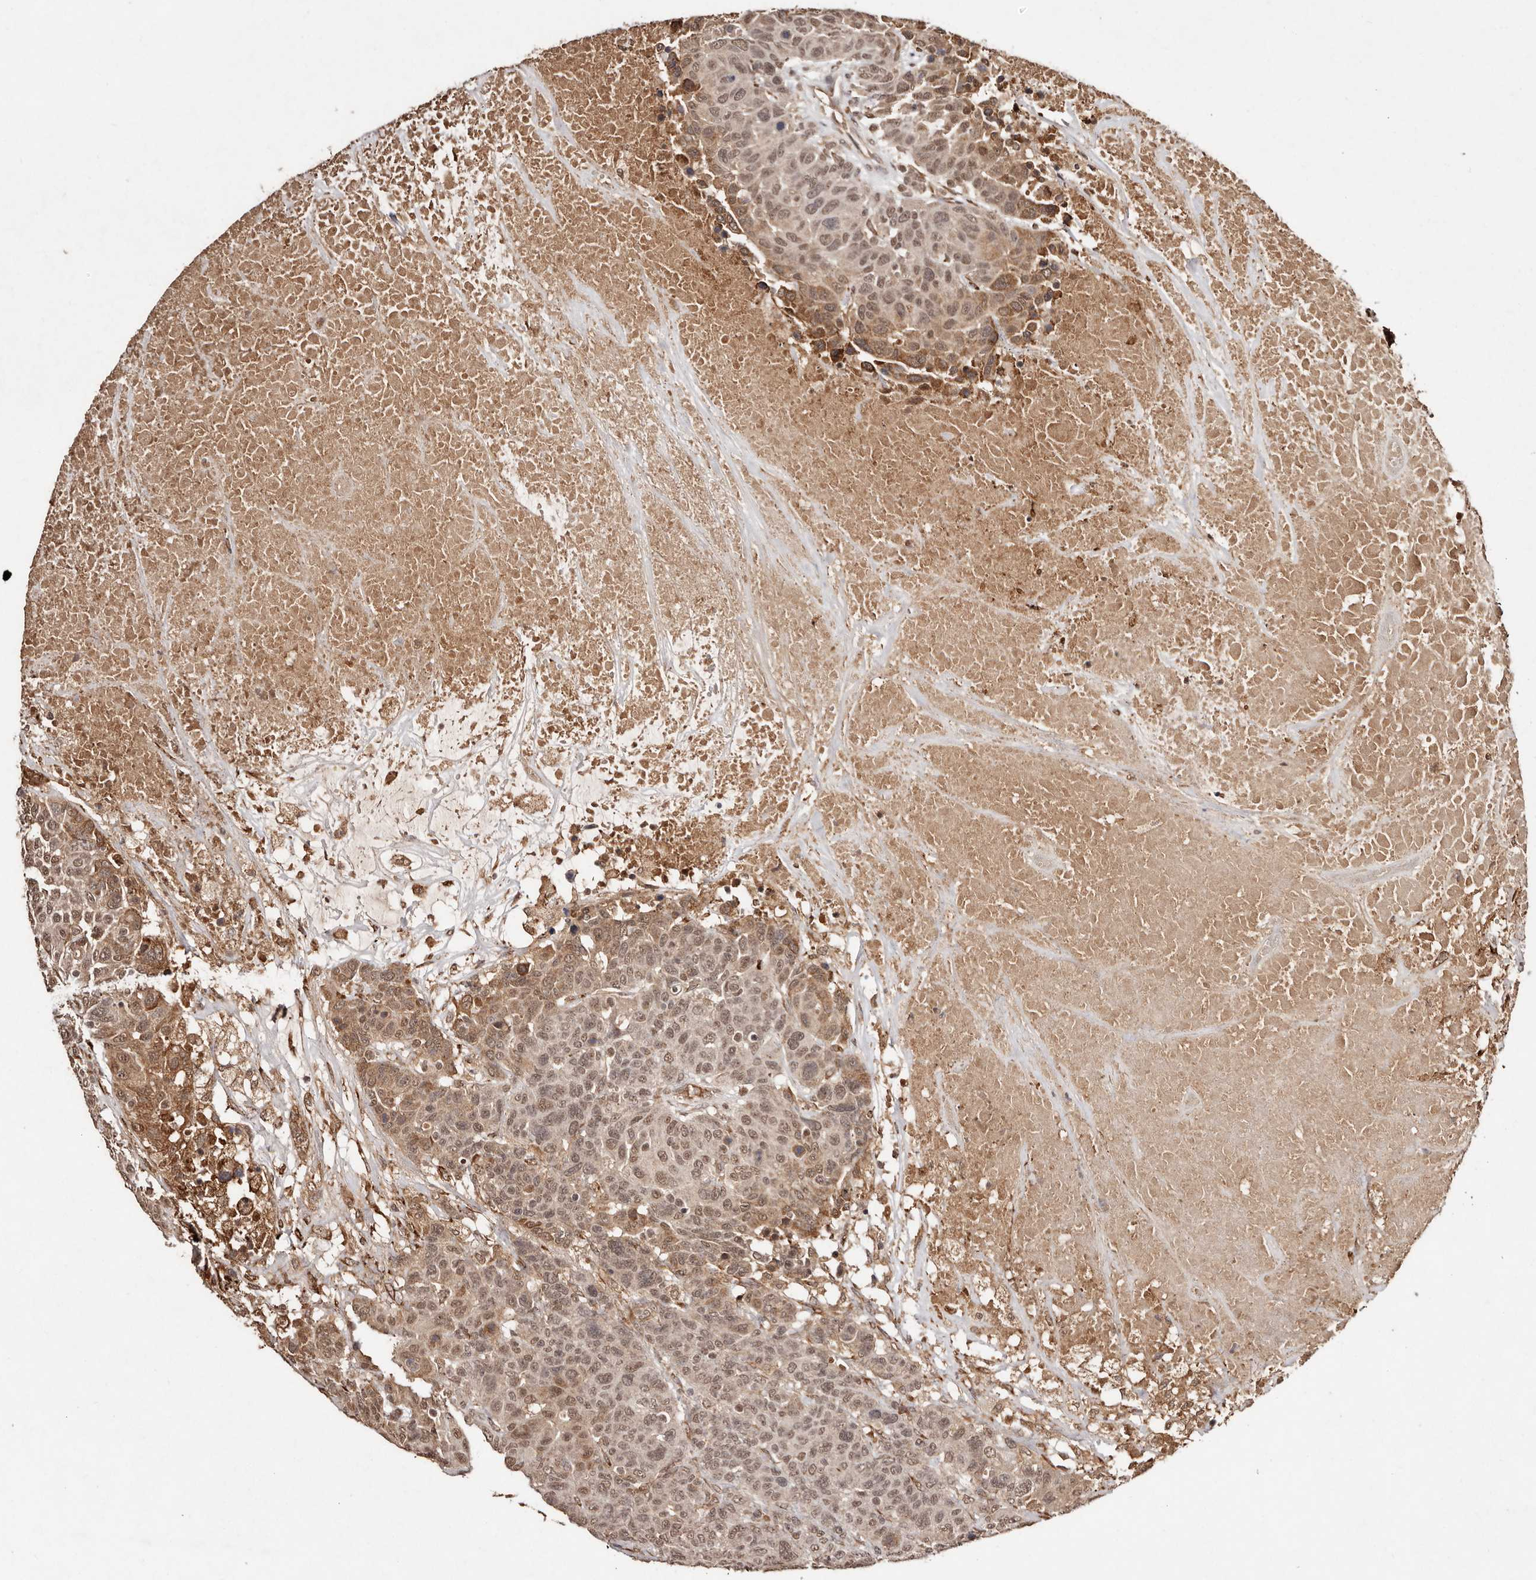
{"staining": {"intensity": "moderate", "quantity": ">75%", "location": "cytoplasmic/membranous,nuclear"}, "tissue": "breast cancer", "cell_type": "Tumor cells", "image_type": "cancer", "snomed": [{"axis": "morphology", "description": "Duct carcinoma"}, {"axis": "topography", "description": "Breast"}], "caption": "IHC photomicrograph of neoplastic tissue: breast cancer stained using immunohistochemistry displays medium levels of moderate protein expression localized specifically in the cytoplasmic/membranous and nuclear of tumor cells, appearing as a cytoplasmic/membranous and nuclear brown color.", "gene": "BICRAL", "patient": {"sex": "female", "age": 37}}